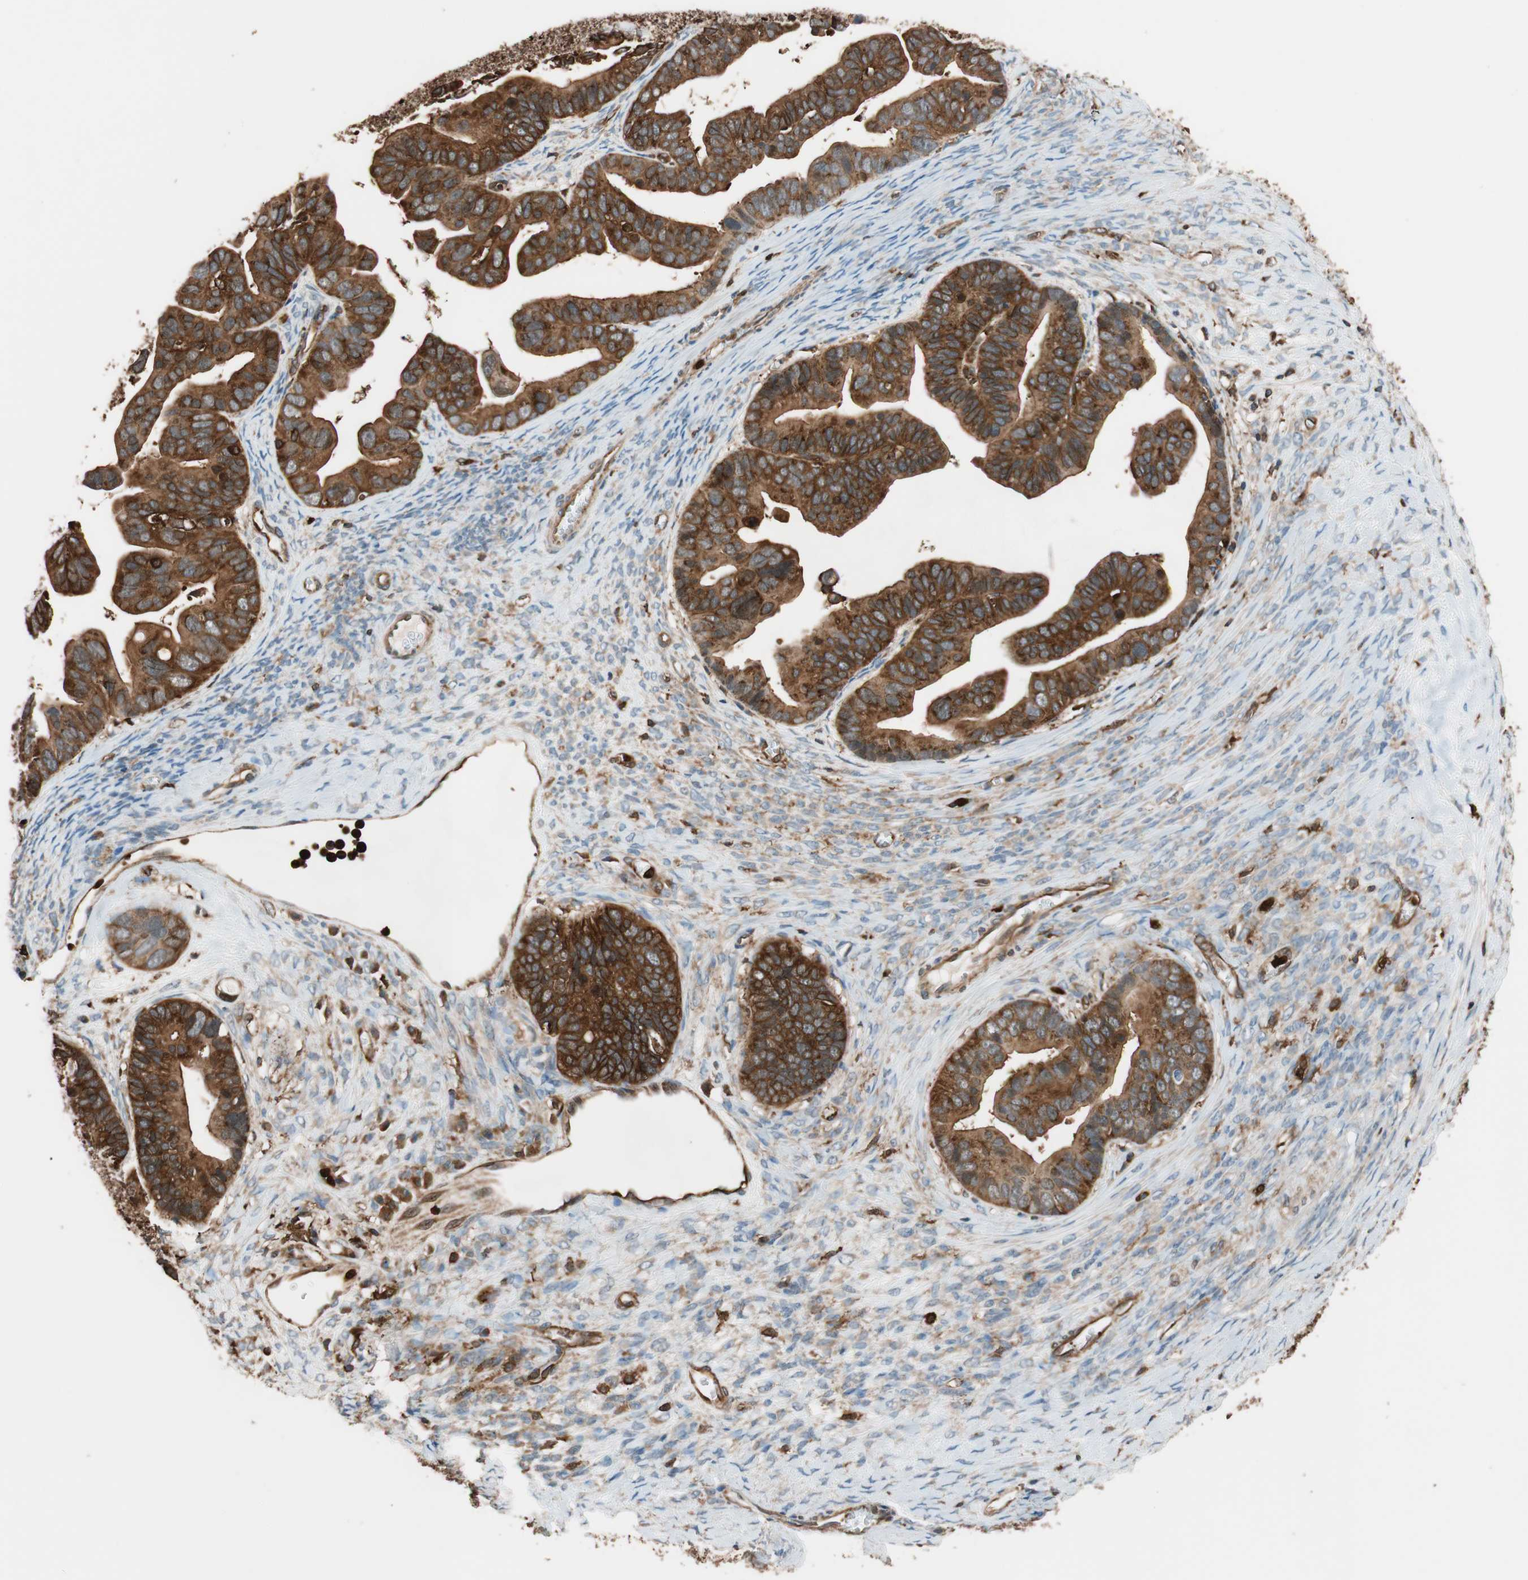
{"staining": {"intensity": "strong", "quantity": ">75%", "location": "cytoplasmic/membranous"}, "tissue": "ovarian cancer", "cell_type": "Tumor cells", "image_type": "cancer", "snomed": [{"axis": "morphology", "description": "Cystadenocarcinoma, serous, NOS"}, {"axis": "topography", "description": "Ovary"}], "caption": "Ovarian serous cystadenocarcinoma stained with immunohistochemistry reveals strong cytoplasmic/membranous staining in about >75% of tumor cells.", "gene": "VASP", "patient": {"sex": "female", "age": 56}}